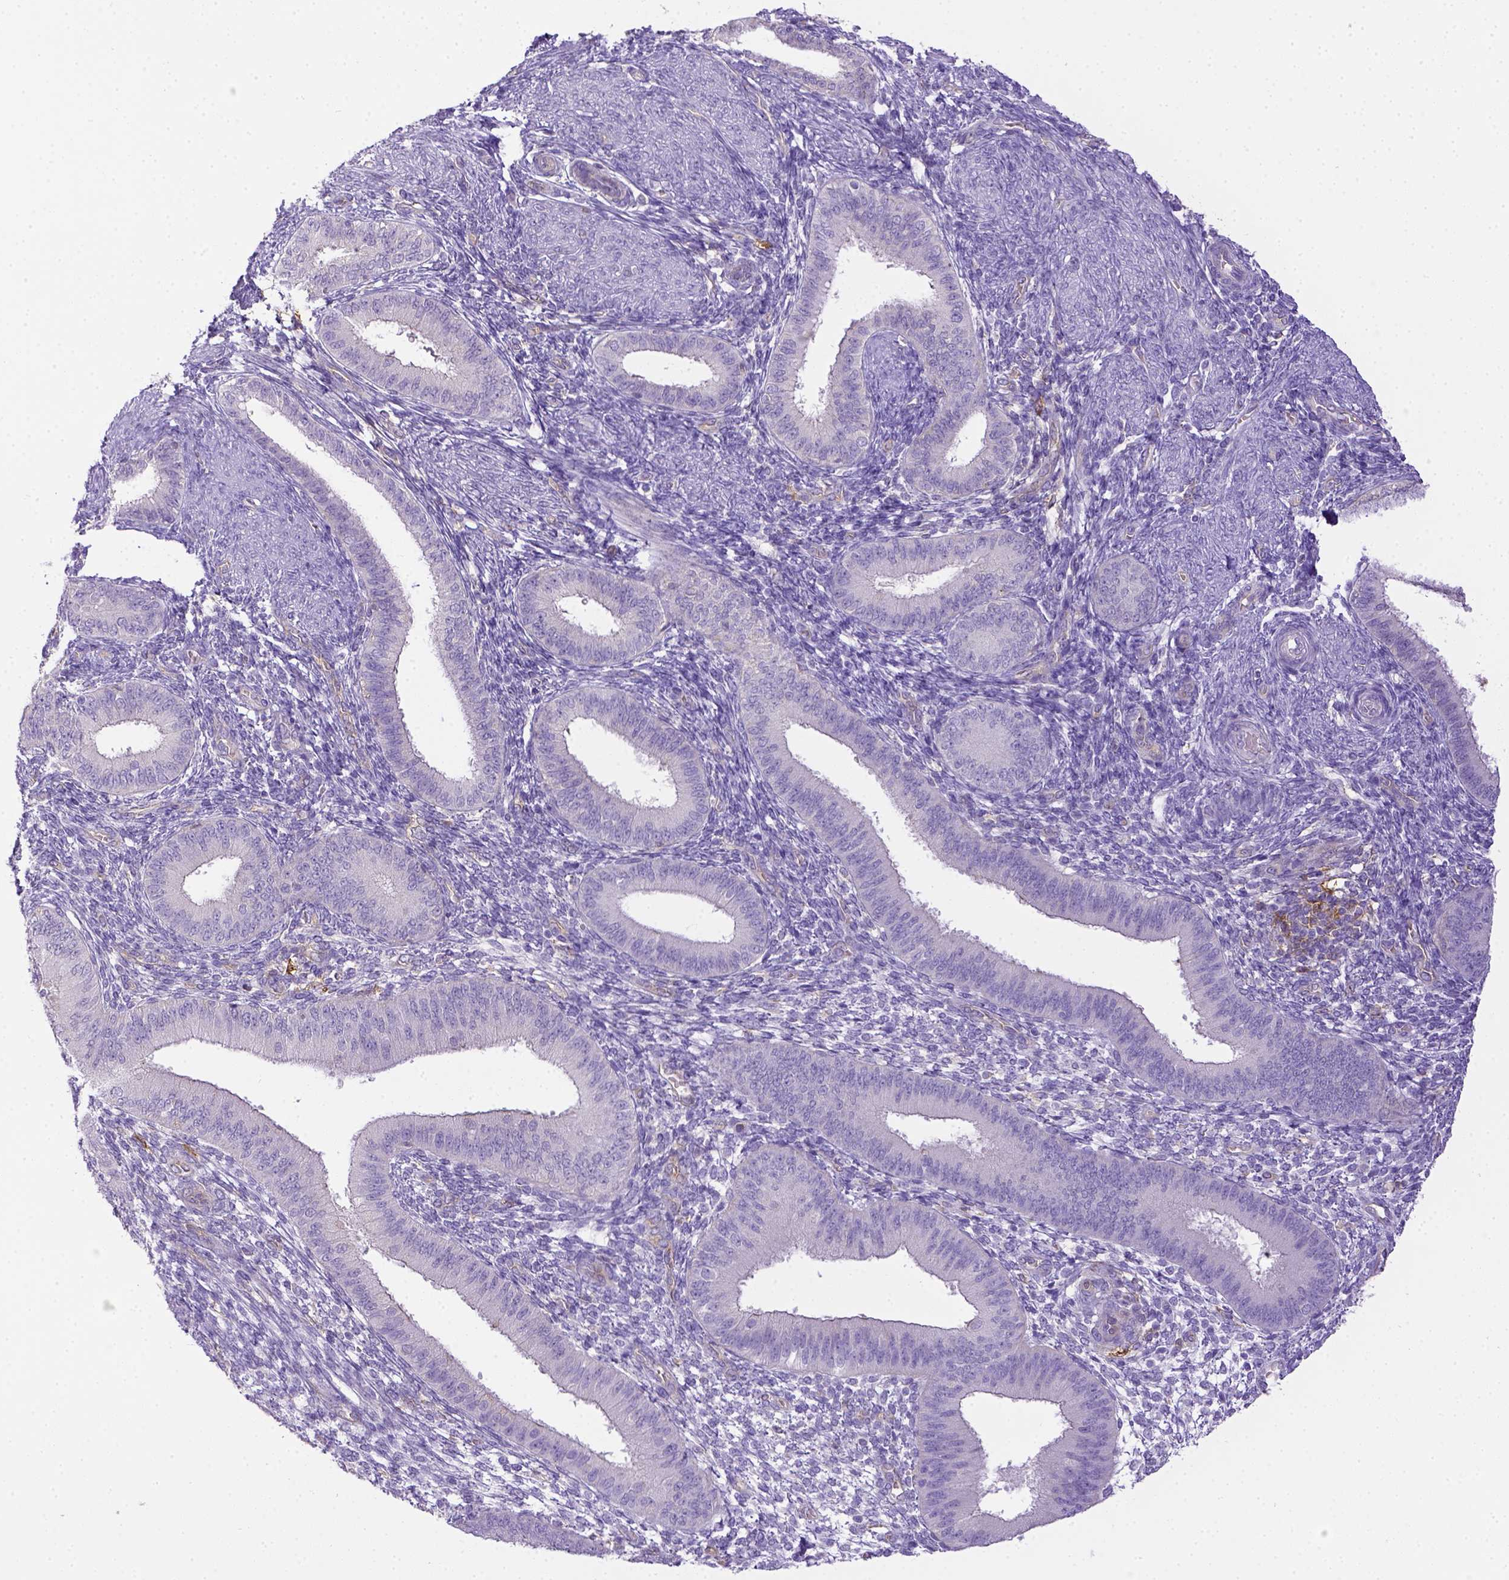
{"staining": {"intensity": "negative", "quantity": "none", "location": "none"}, "tissue": "endometrium", "cell_type": "Cells in endometrial stroma", "image_type": "normal", "snomed": [{"axis": "morphology", "description": "Normal tissue, NOS"}, {"axis": "topography", "description": "Endometrium"}], "caption": "Immunohistochemistry of normal endometrium reveals no expression in cells in endometrial stroma.", "gene": "CD40", "patient": {"sex": "female", "age": 39}}